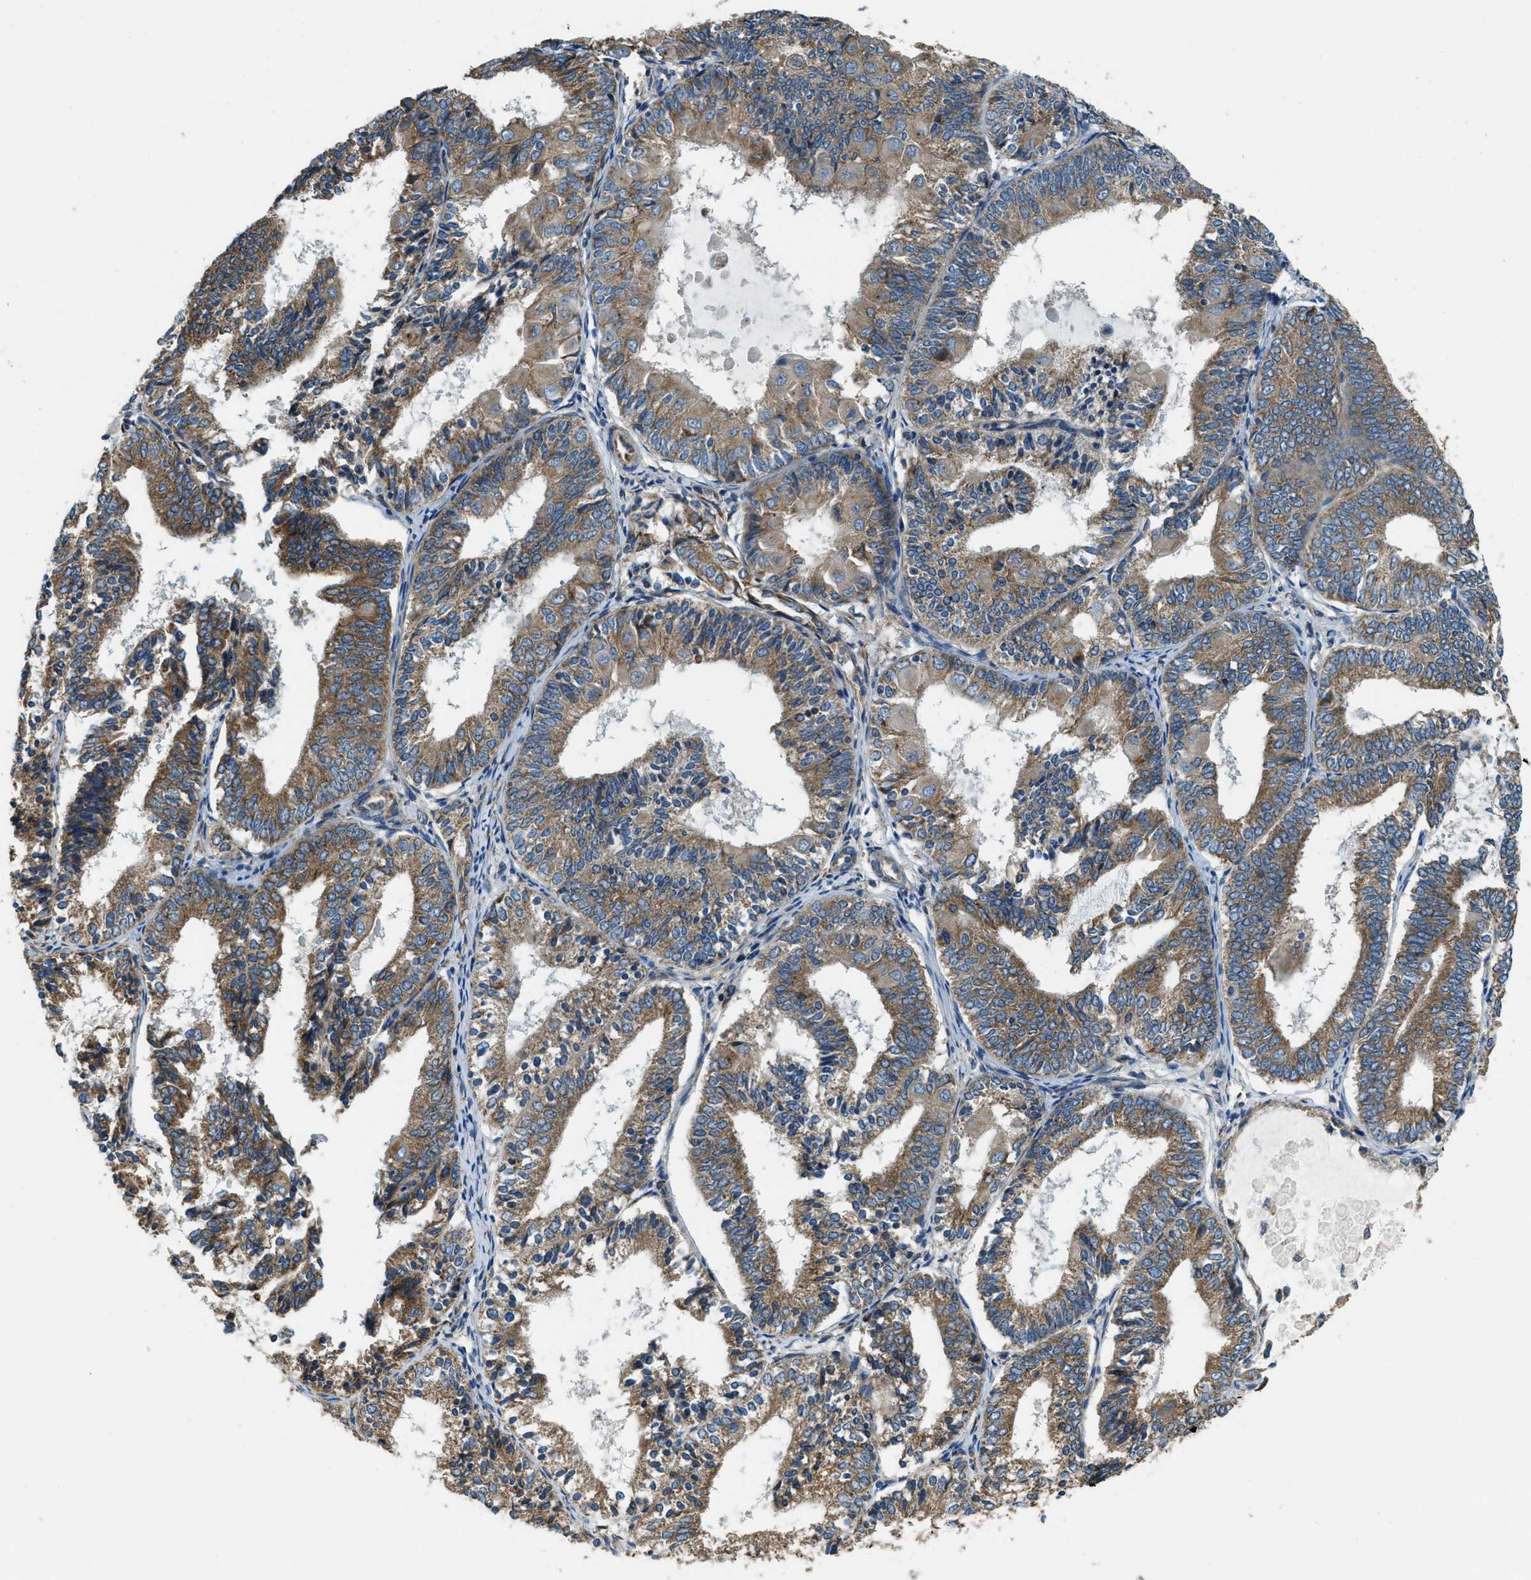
{"staining": {"intensity": "moderate", "quantity": ">75%", "location": "cytoplasmic/membranous"}, "tissue": "endometrial cancer", "cell_type": "Tumor cells", "image_type": "cancer", "snomed": [{"axis": "morphology", "description": "Adenocarcinoma, NOS"}, {"axis": "topography", "description": "Endometrium"}], "caption": "Immunohistochemical staining of human endometrial cancer (adenocarcinoma) shows medium levels of moderate cytoplasmic/membranous protein expression in approximately >75% of tumor cells. Immunohistochemistry stains the protein of interest in brown and the nuclei are stained blue.", "gene": "GIMAP8", "patient": {"sex": "female", "age": 81}}